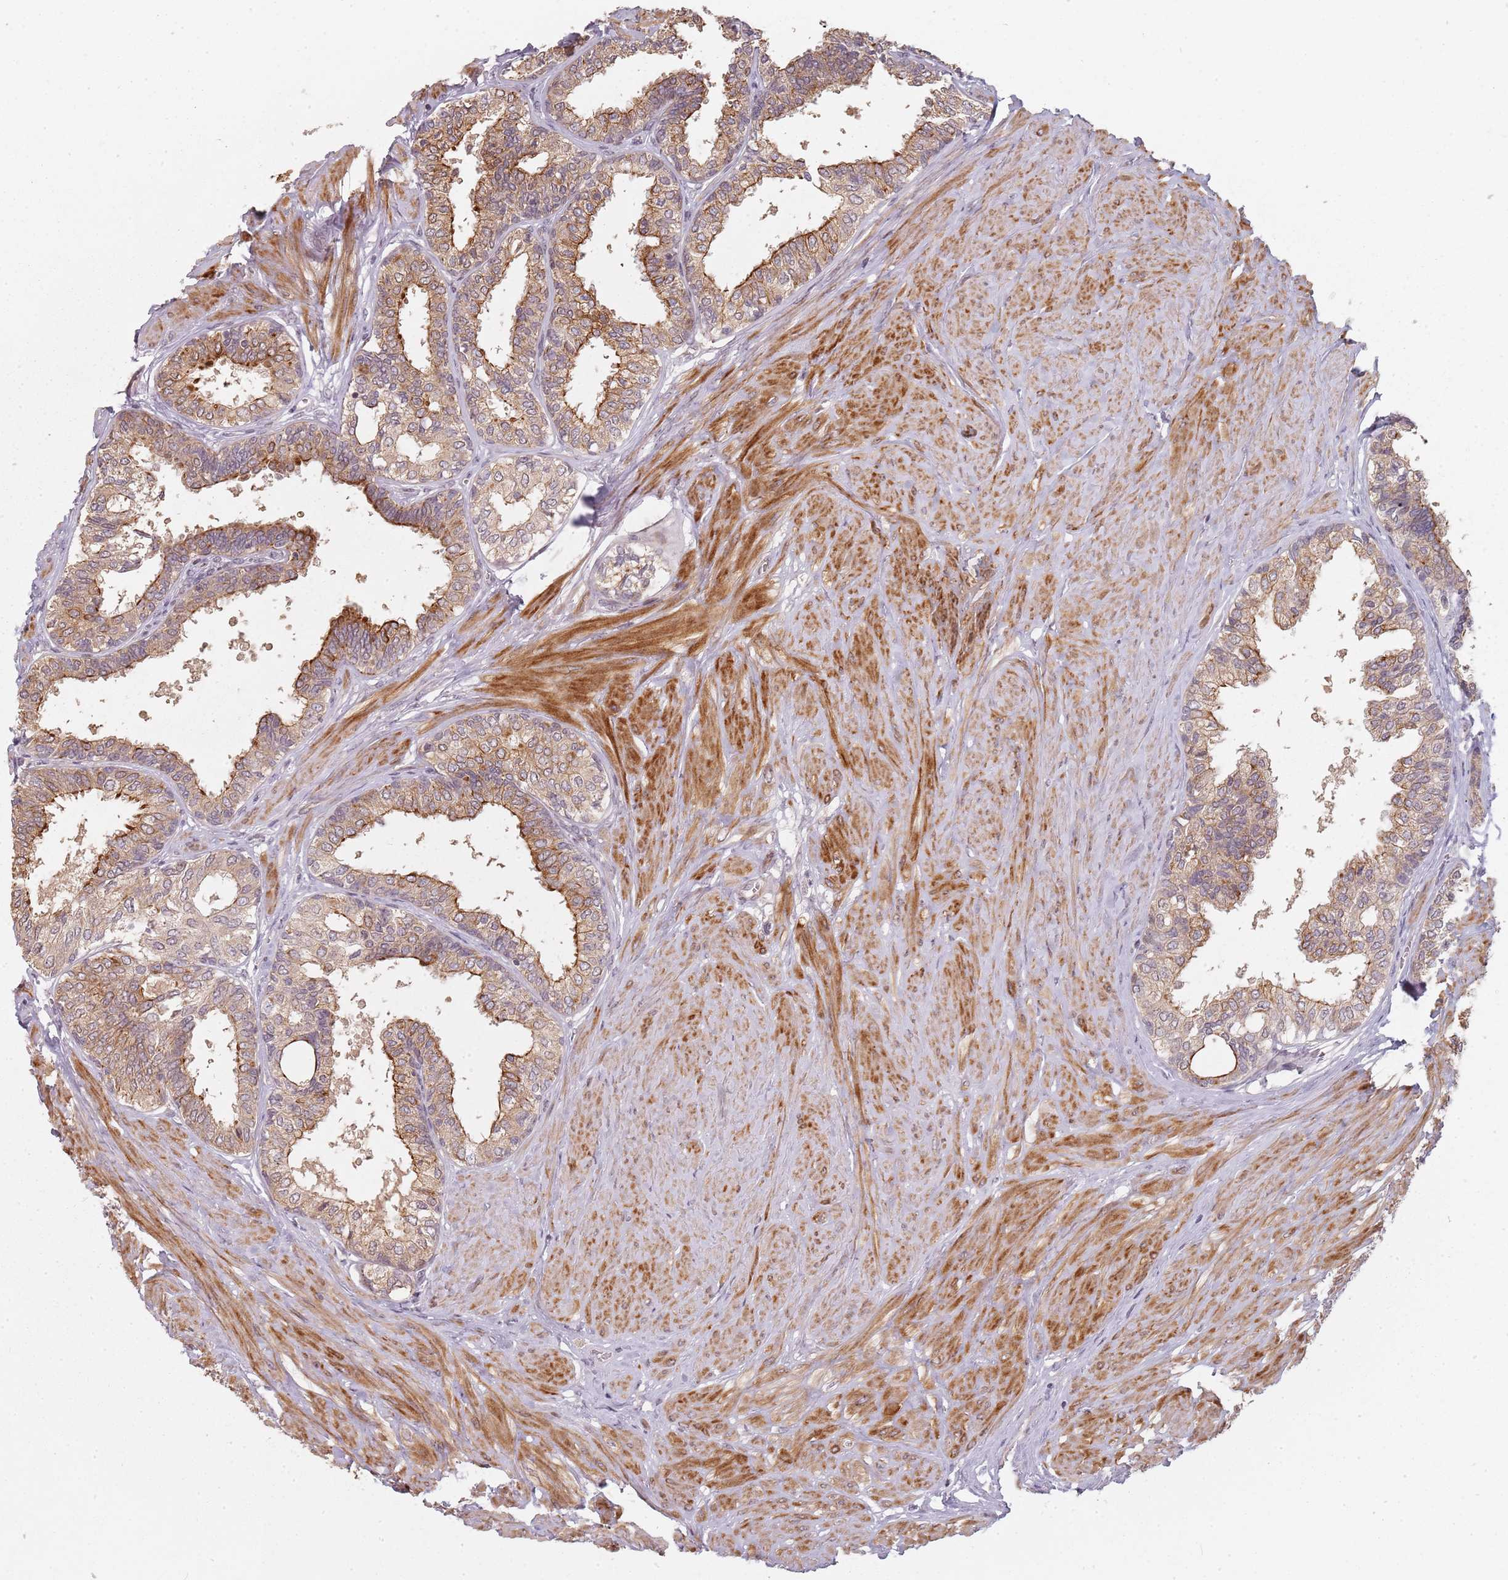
{"staining": {"intensity": "strong", "quantity": "25%-75%", "location": "cytoplasmic/membranous"}, "tissue": "prostate", "cell_type": "Glandular cells", "image_type": "normal", "snomed": [{"axis": "morphology", "description": "Normal tissue, NOS"}, {"axis": "topography", "description": "Prostate"}], "caption": "The image reveals immunohistochemical staining of benign prostate. There is strong cytoplasmic/membranous staining is identified in about 25%-75% of glandular cells.", "gene": "RPS6KA2", "patient": {"sex": "male", "age": 48}}